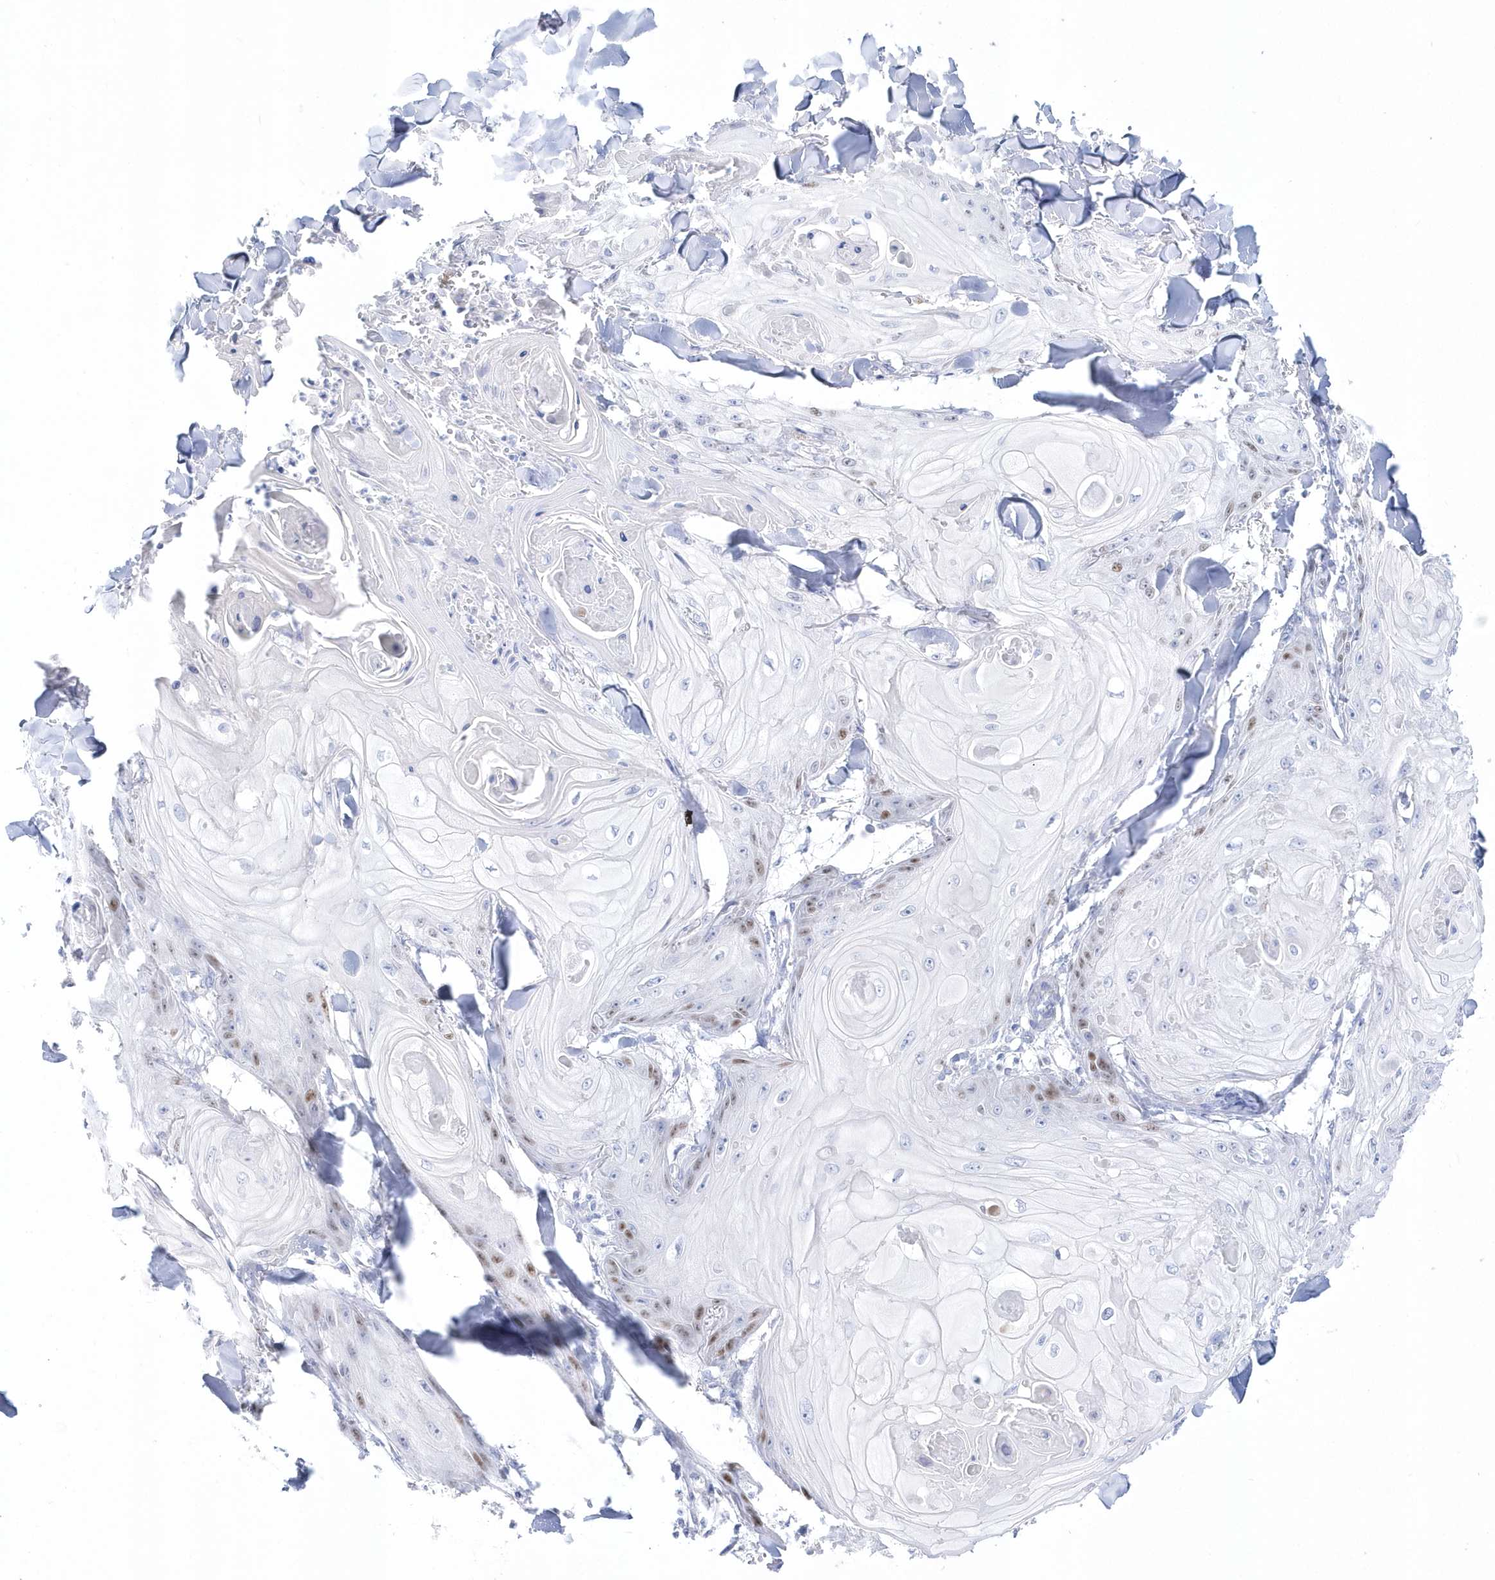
{"staining": {"intensity": "moderate", "quantity": "<25%", "location": "nuclear"}, "tissue": "skin cancer", "cell_type": "Tumor cells", "image_type": "cancer", "snomed": [{"axis": "morphology", "description": "Squamous cell carcinoma, NOS"}, {"axis": "topography", "description": "Skin"}], "caption": "A photomicrograph showing moderate nuclear positivity in about <25% of tumor cells in skin squamous cell carcinoma, as visualized by brown immunohistochemical staining.", "gene": "TMCO6", "patient": {"sex": "male", "age": 74}}